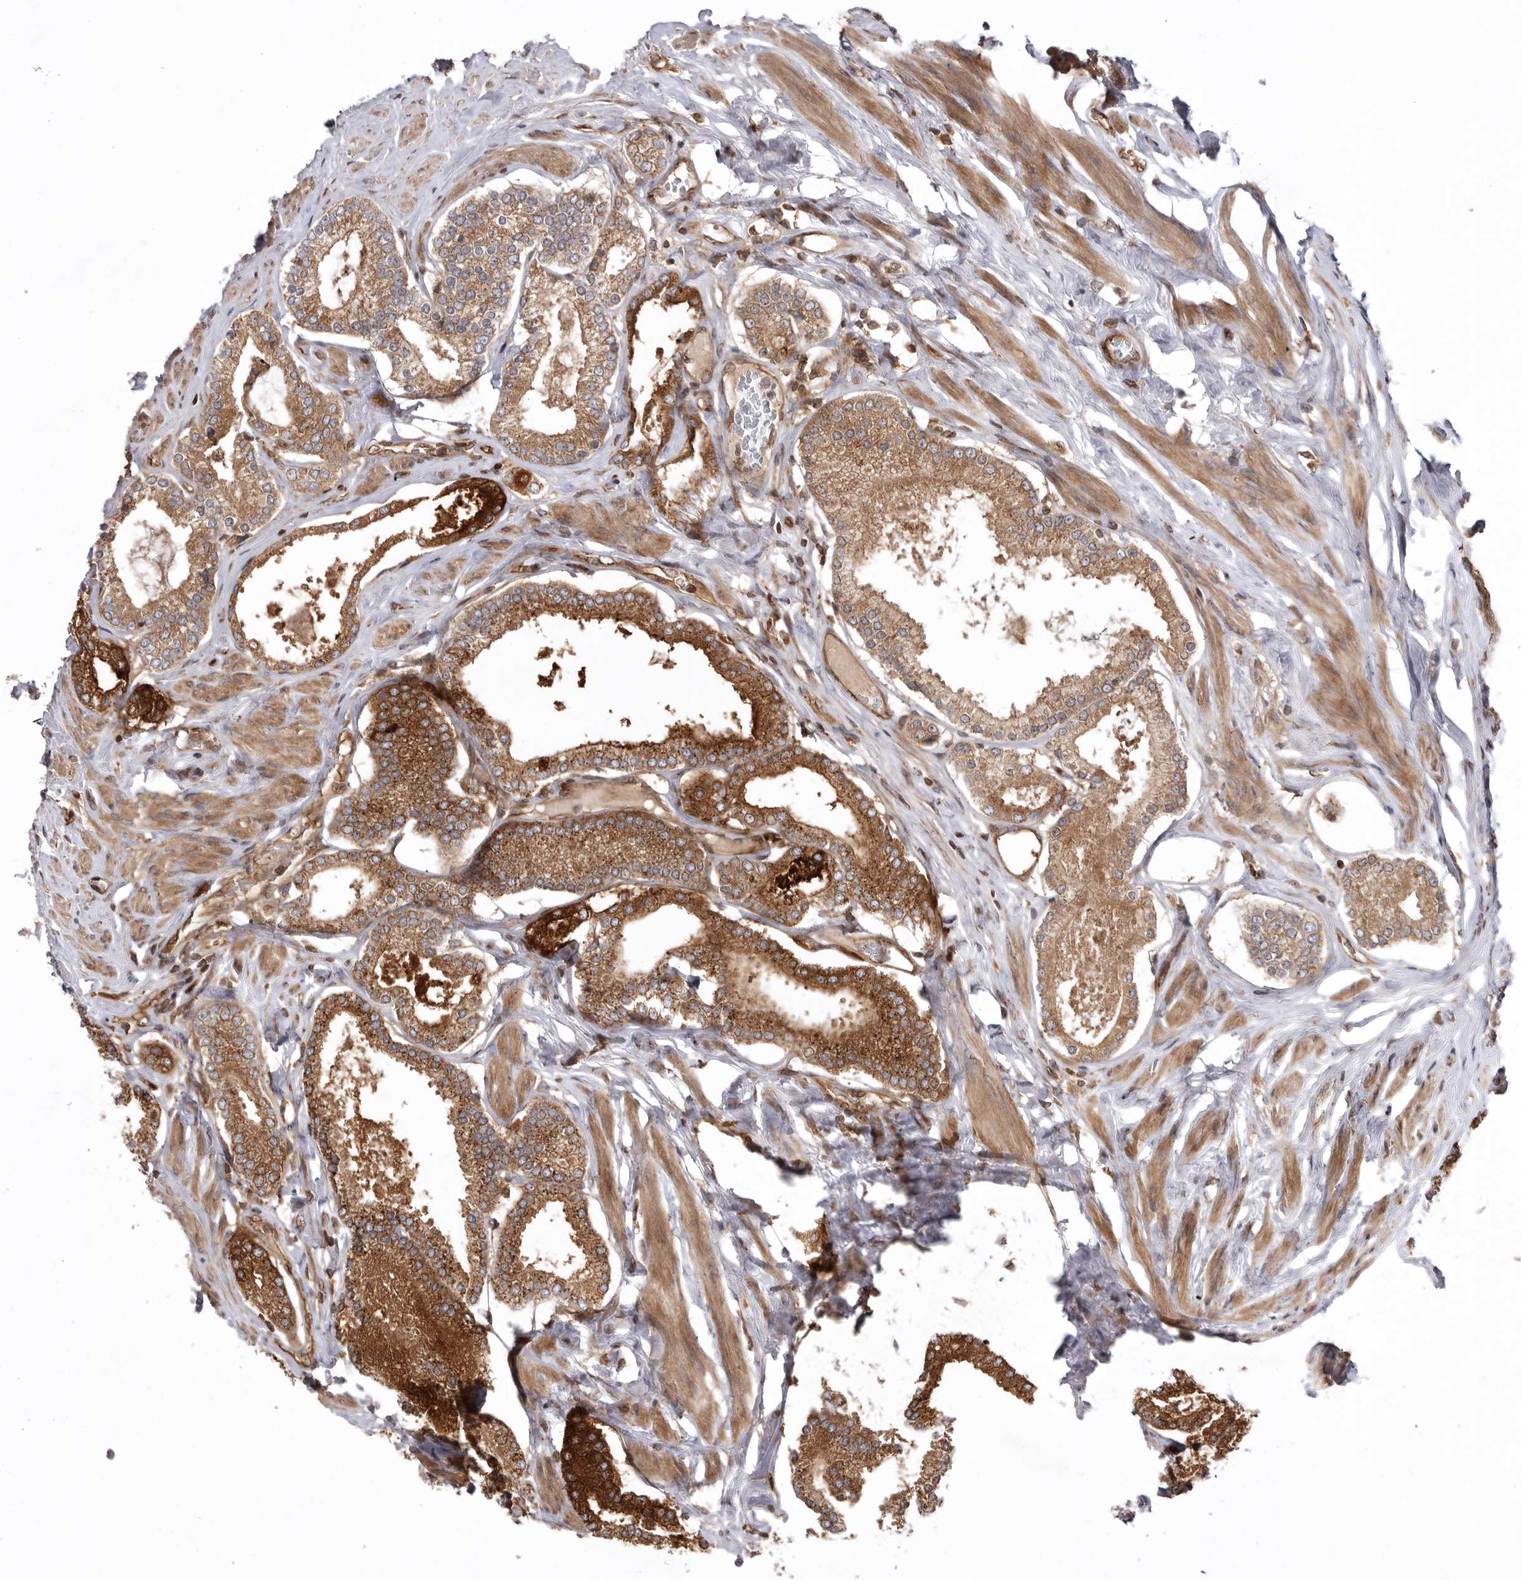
{"staining": {"intensity": "moderate", "quantity": ">75%", "location": "cytoplasmic/membranous"}, "tissue": "prostate cancer", "cell_type": "Tumor cells", "image_type": "cancer", "snomed": [{"axis": "morphology", "description": "Adenocarcinoma, Low grade"}, {"axis": "topography", "description": "Prostate"}], "caption": "This is a micrograph of IHC staining of prostate cancer (adenocarcinoma (low-grade)), which shows moderate expression in the cytoplasmic/membranous of tumor cells.", "gene": "DHDDS", "patient": {"sex": "male", "age": 71}}